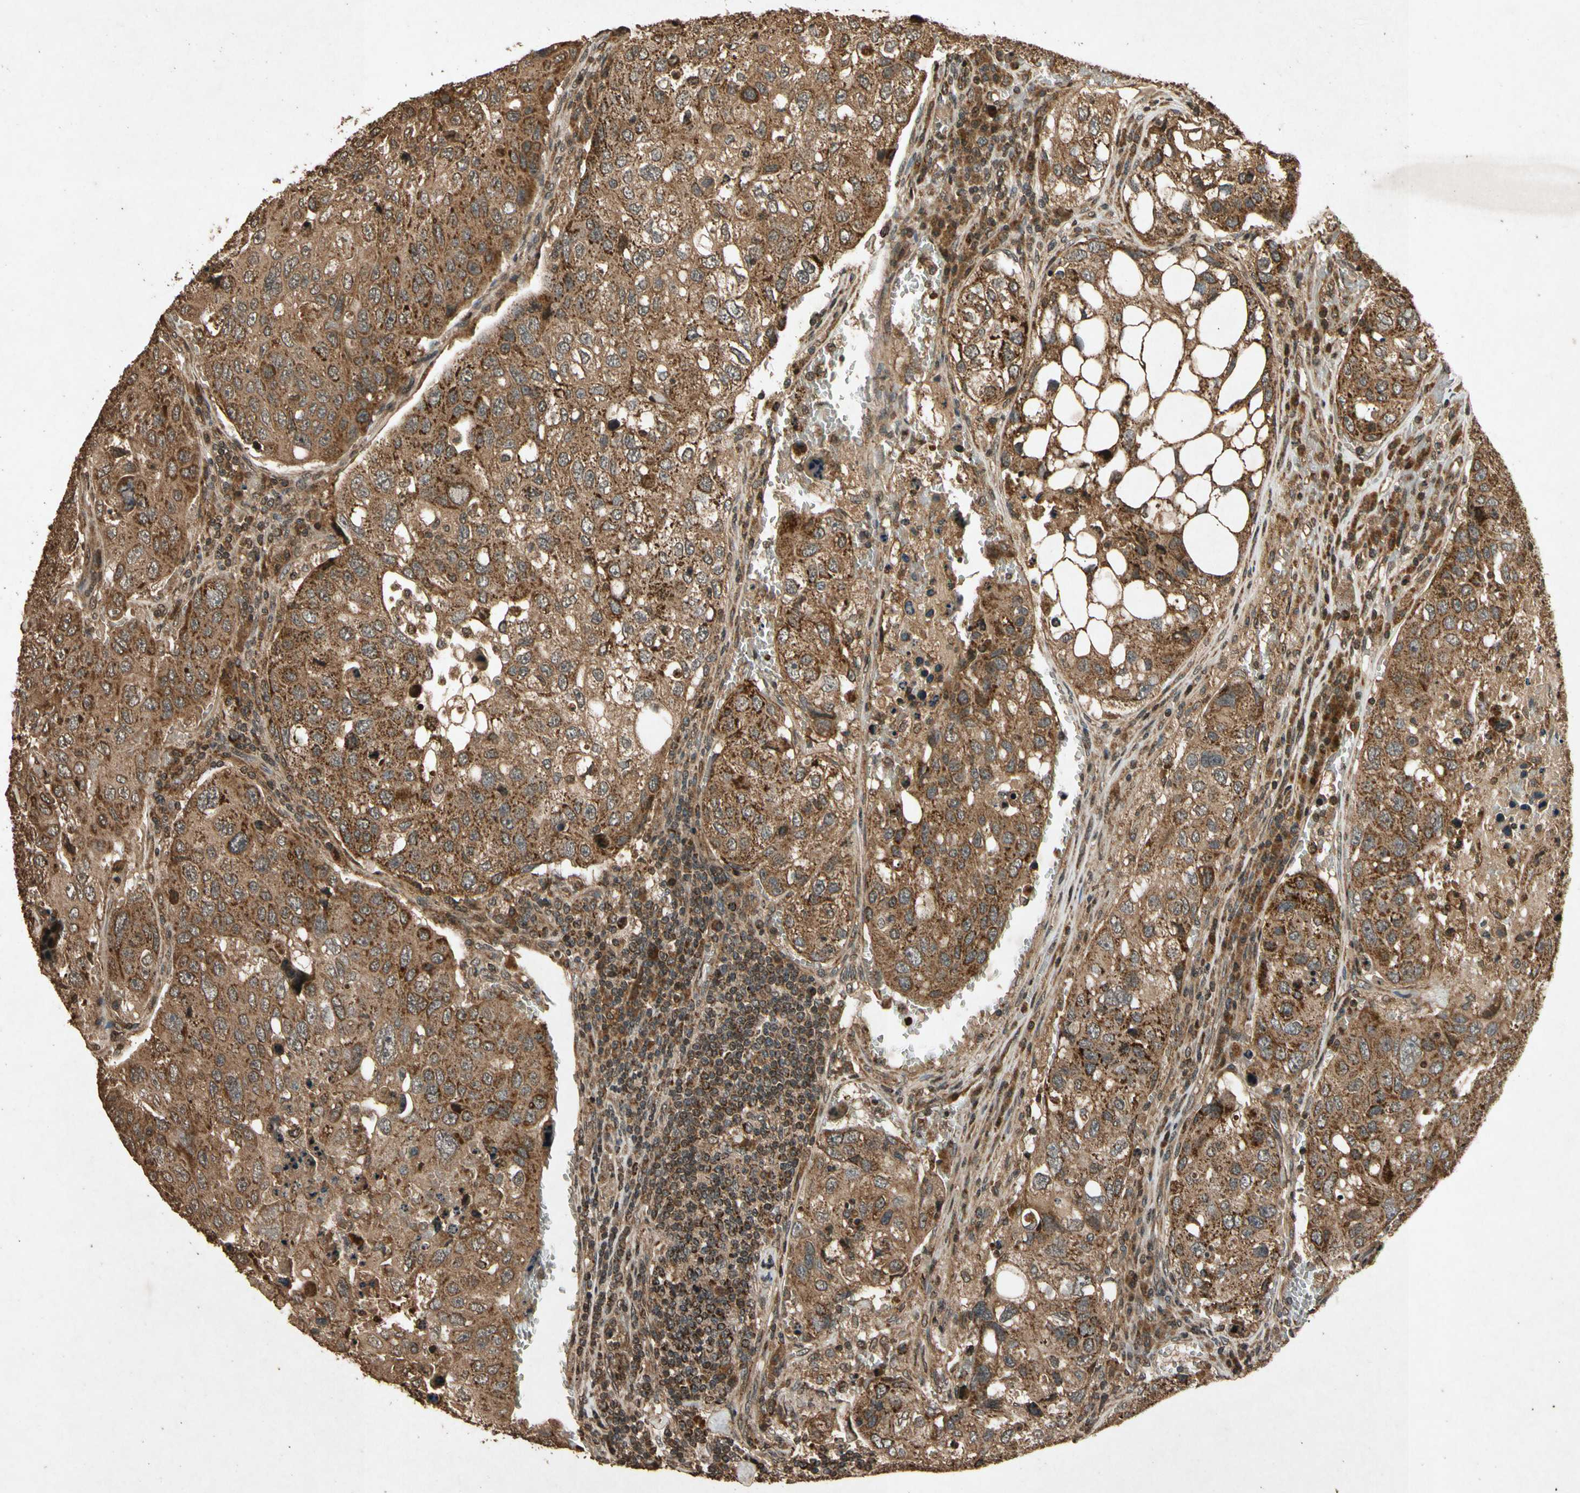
{"staining": {"intensity": "strong", "quantity": ">75%", "location": "cytoplasmic/membranous"}, "tissue": "urothelial cancer", "cell_type": "Tumor cells", "image_type": "cancer", "snomed": [{"axis": "morphology", "description": "Urothelial carcinoma, High grade"}, {"axis": "topography", "description": "Lymph node"}, {"axis": "topography", "description": "Urinary bladder"}], "caption": "High-grade urothelial carcinoma was stained to show a protein in brown. There is high levels of strong cytoplasmic/membranous positivity in about >75% of tumor cells.", "gene": "TXN2", "patient": {"sex": "male", "age": 51}}